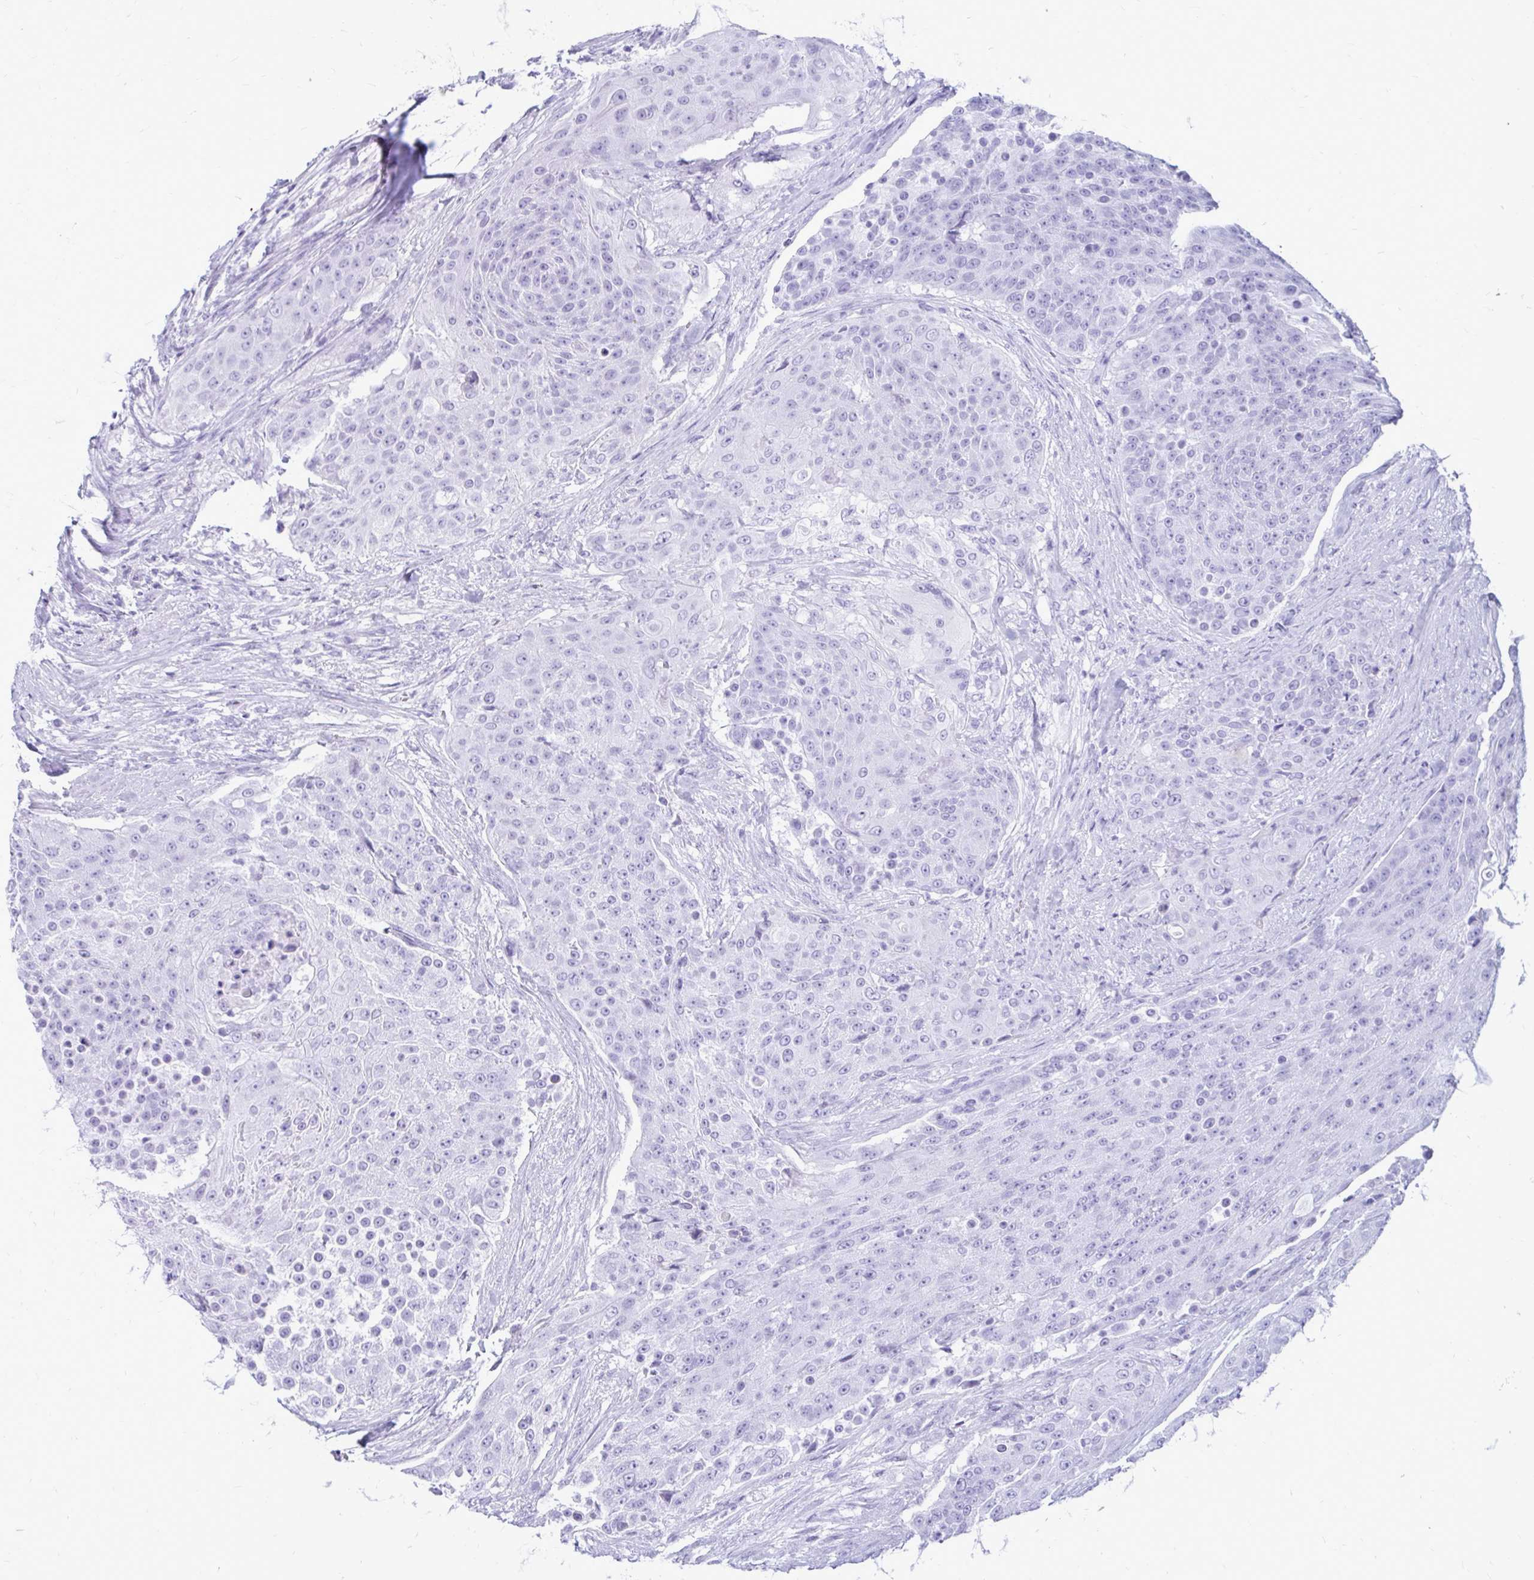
{"staining": {"intensity": "negative", "quantity": "none", "location": "none"}, "tissue": "urothelial cancer", "cell_type": "Tumor cells", "image_type": "cancer", "snomed": [{"axis": "morphology", "description": "Urothelial carcinoma, High grade"}, {"axis": "topography", "description": "Urinary bladder"}], "caption": "Tumor cells show no significant protein staining in urothelial cancer. The staining is performed using DAB (3,3'-diaminobenzidine) brown chromogen with nuclei counter-stained in using hematoxylin.", "gene": "OR10R2", "patient": {"sex": "female", "age": 63}}